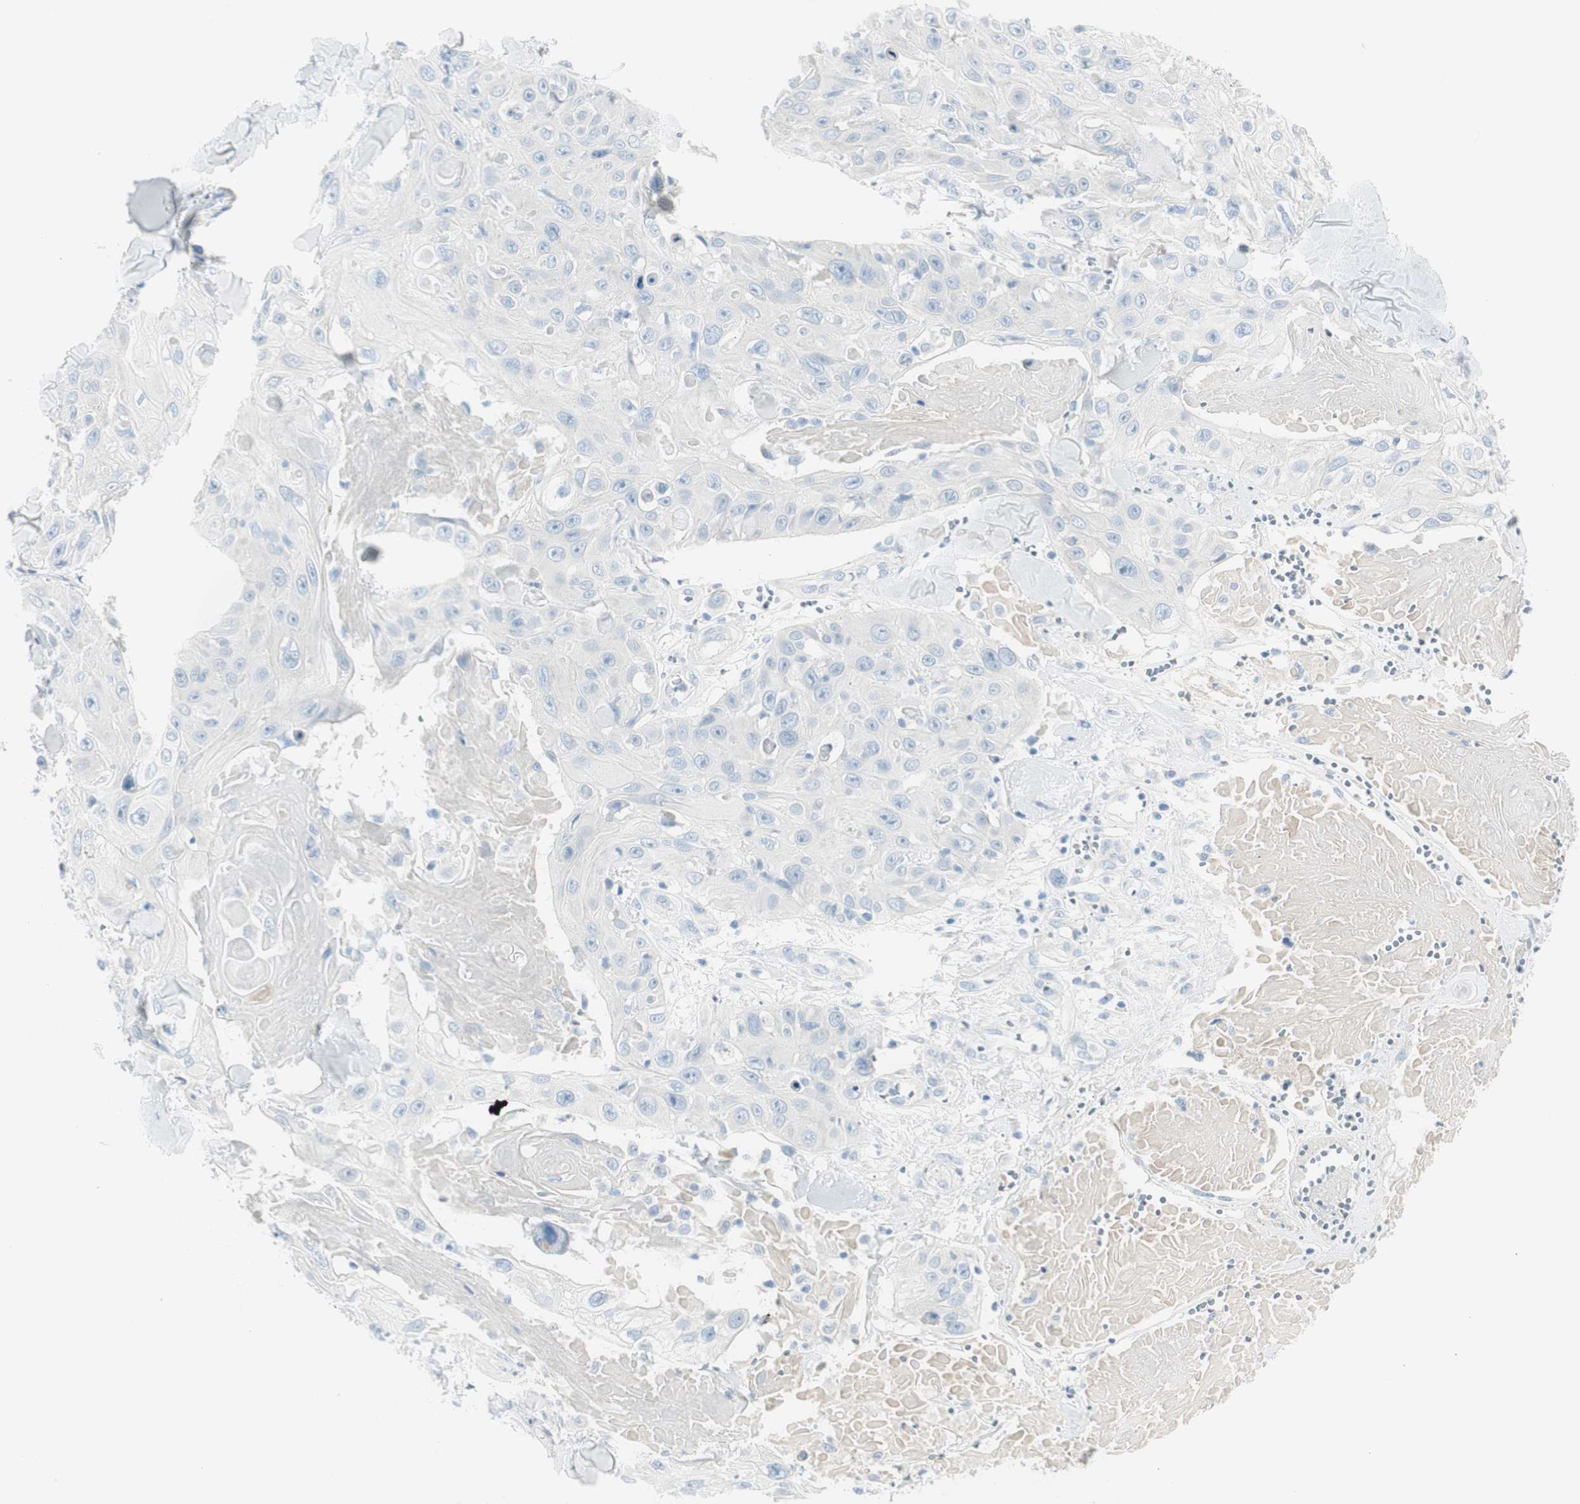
{"staining": {"intensity": "negative", "quantity": "none", "location": "none"}, "tissue": "skin cancer", "cell_type": "Tumor cells", "image_type": "cancer", "snomed": [{"axis": "morphology", "description": "Squamous cell carcinoma, NOS"}, {"axis": "topography", "description": "Skin"}], "caption": "Micrograph shows no protein expression in tumor cells of skin cancer (squamous cell carcinoma) tissue. The staining was performed using DAB (3,3'-diaminobenzidine) to visualize the protein expression in brown, while the nuclei were stained in blue with hematoxylin (Magnification: 20x).", "gene": "CACNA2D1", "patient": {"sex": "male", "age": 86}}